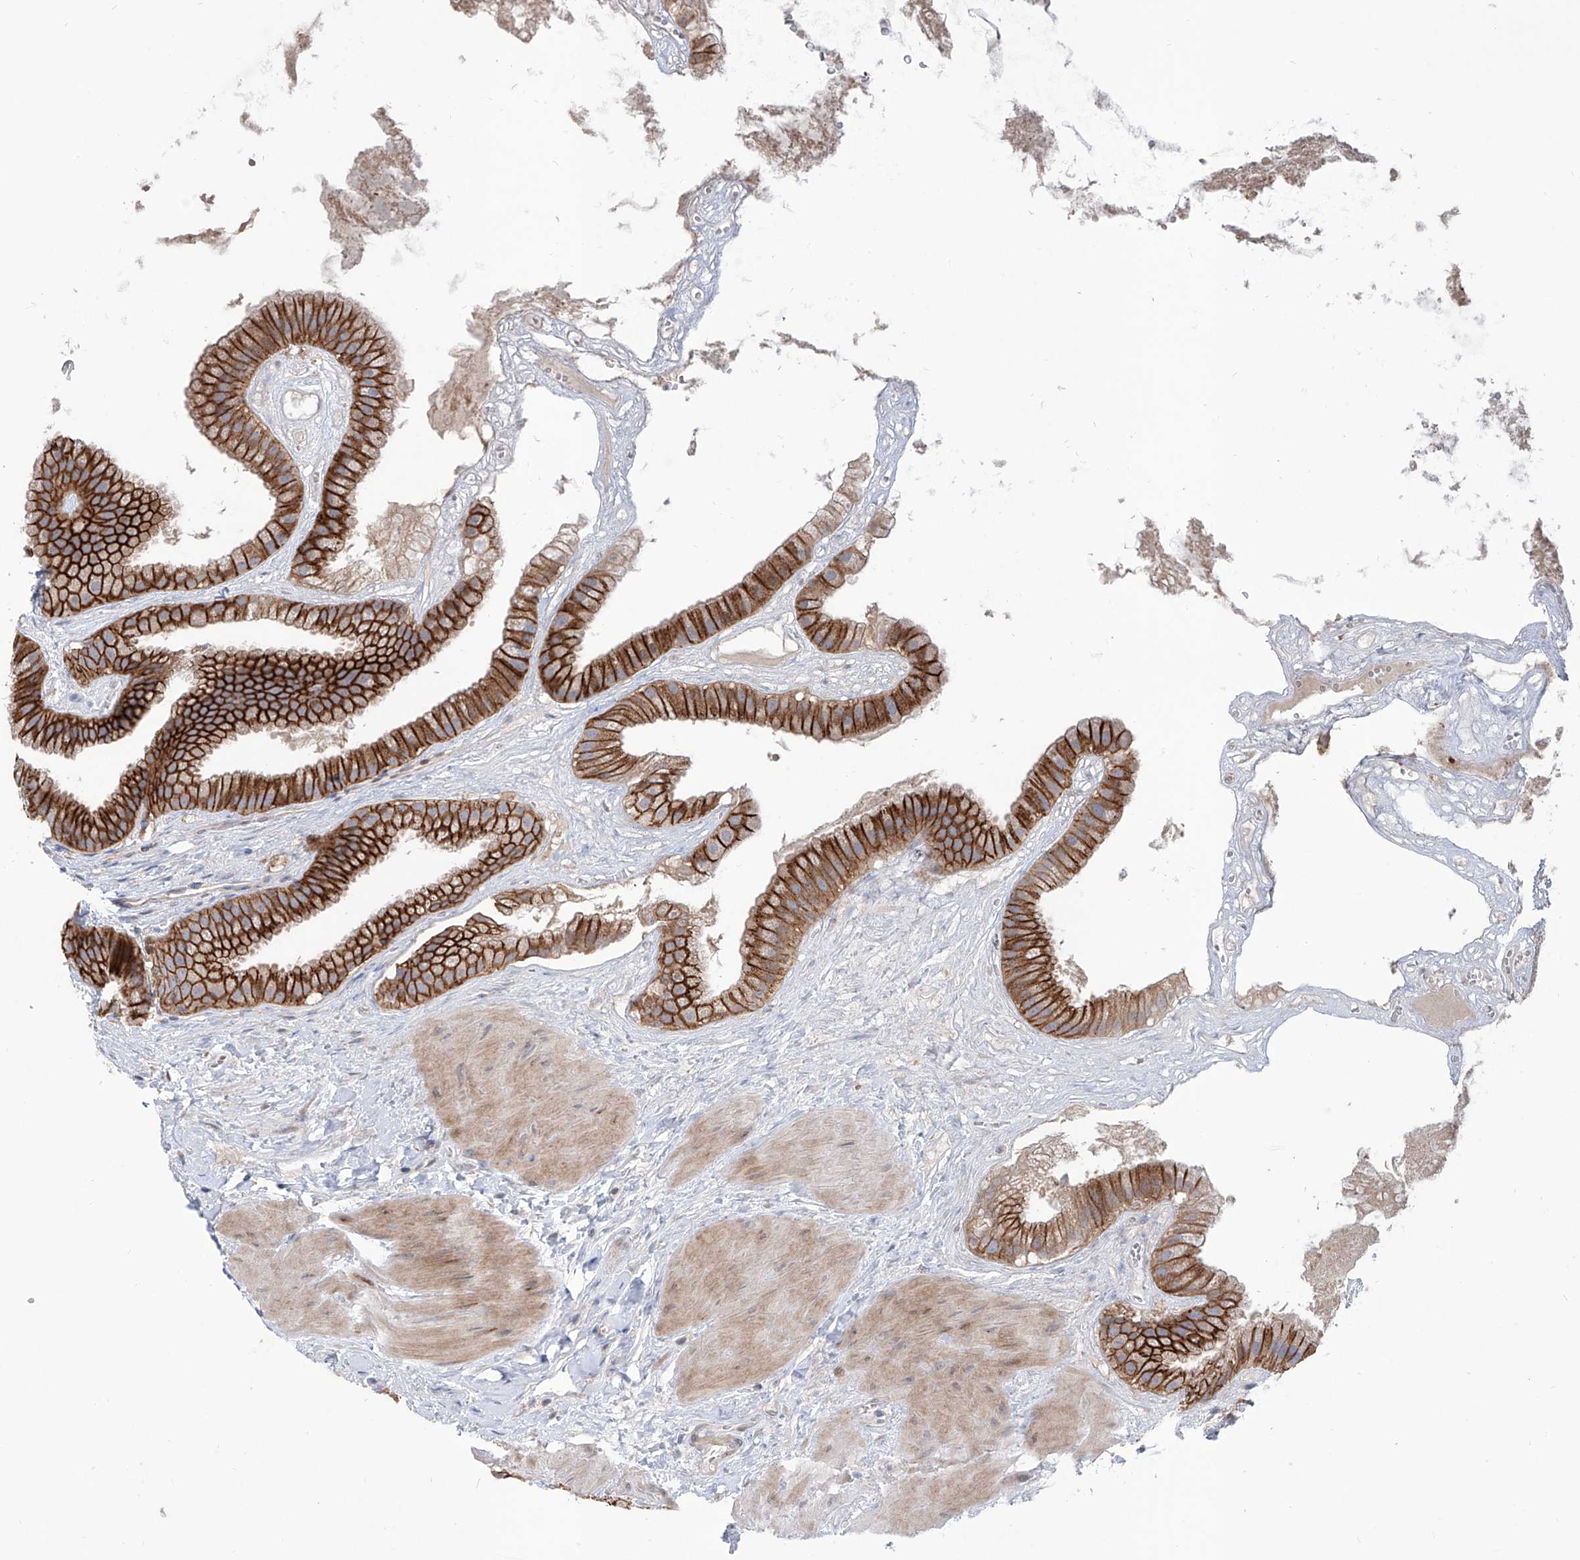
{"staining": {"intensity": "strong", "quantity": ">75%", "location": "cytoplasmic/membranous"}, "tissue": "gallbladder", "cell_type": "Glandular cells", "image_type": "normal", "snomed": [{"axis": "morphology", "description": "Normal tissue, NOS"}, {"axis": "topography", "description": "Gallbladder"}], "caption": "About >75% of glandular cells in benign gallbladder show strong cytoplasmic/membranous protein positivity as visualized by brown immunohistochemical staining.", "gene": "LRRC1", "patient": {"sex": "male", "age": 55}}